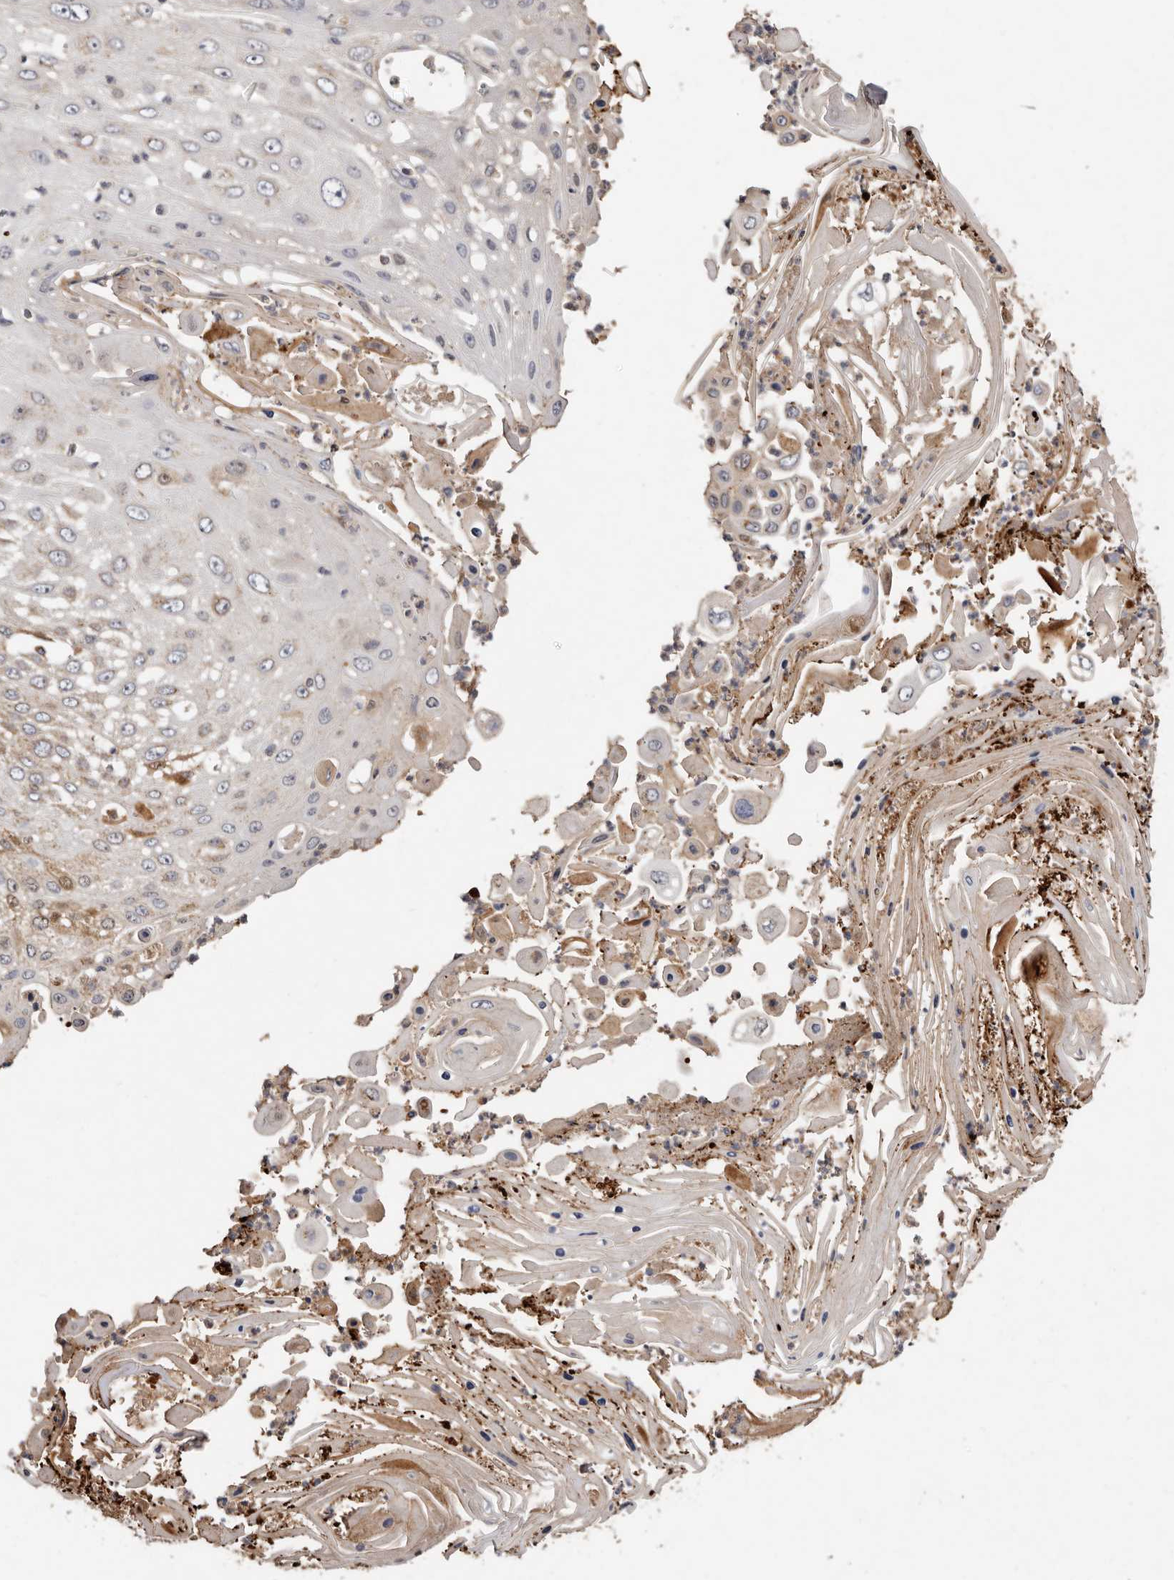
{"staining": {"intensity": "weak", "quantity": "<25%", "location": "cytoplasmic/membranous"}, "tissue": "skin cancer", "cell_type": "Tumor cells", "image_type": "cancer", "snomed": [{"axis": "morphology", "description": "Squamous cell carcinoma, NOS"}, {"axis": "topography", "description": "Skin"}], "caption": "DAB (3,3'-diaminobenzidine) immunohistochemical staining of human squamous cell carcinoma (skin) reveals no significant expression in tumor cells.", "gene": "GOT1L1", "patient": {"sex": "female", "age": 44}}